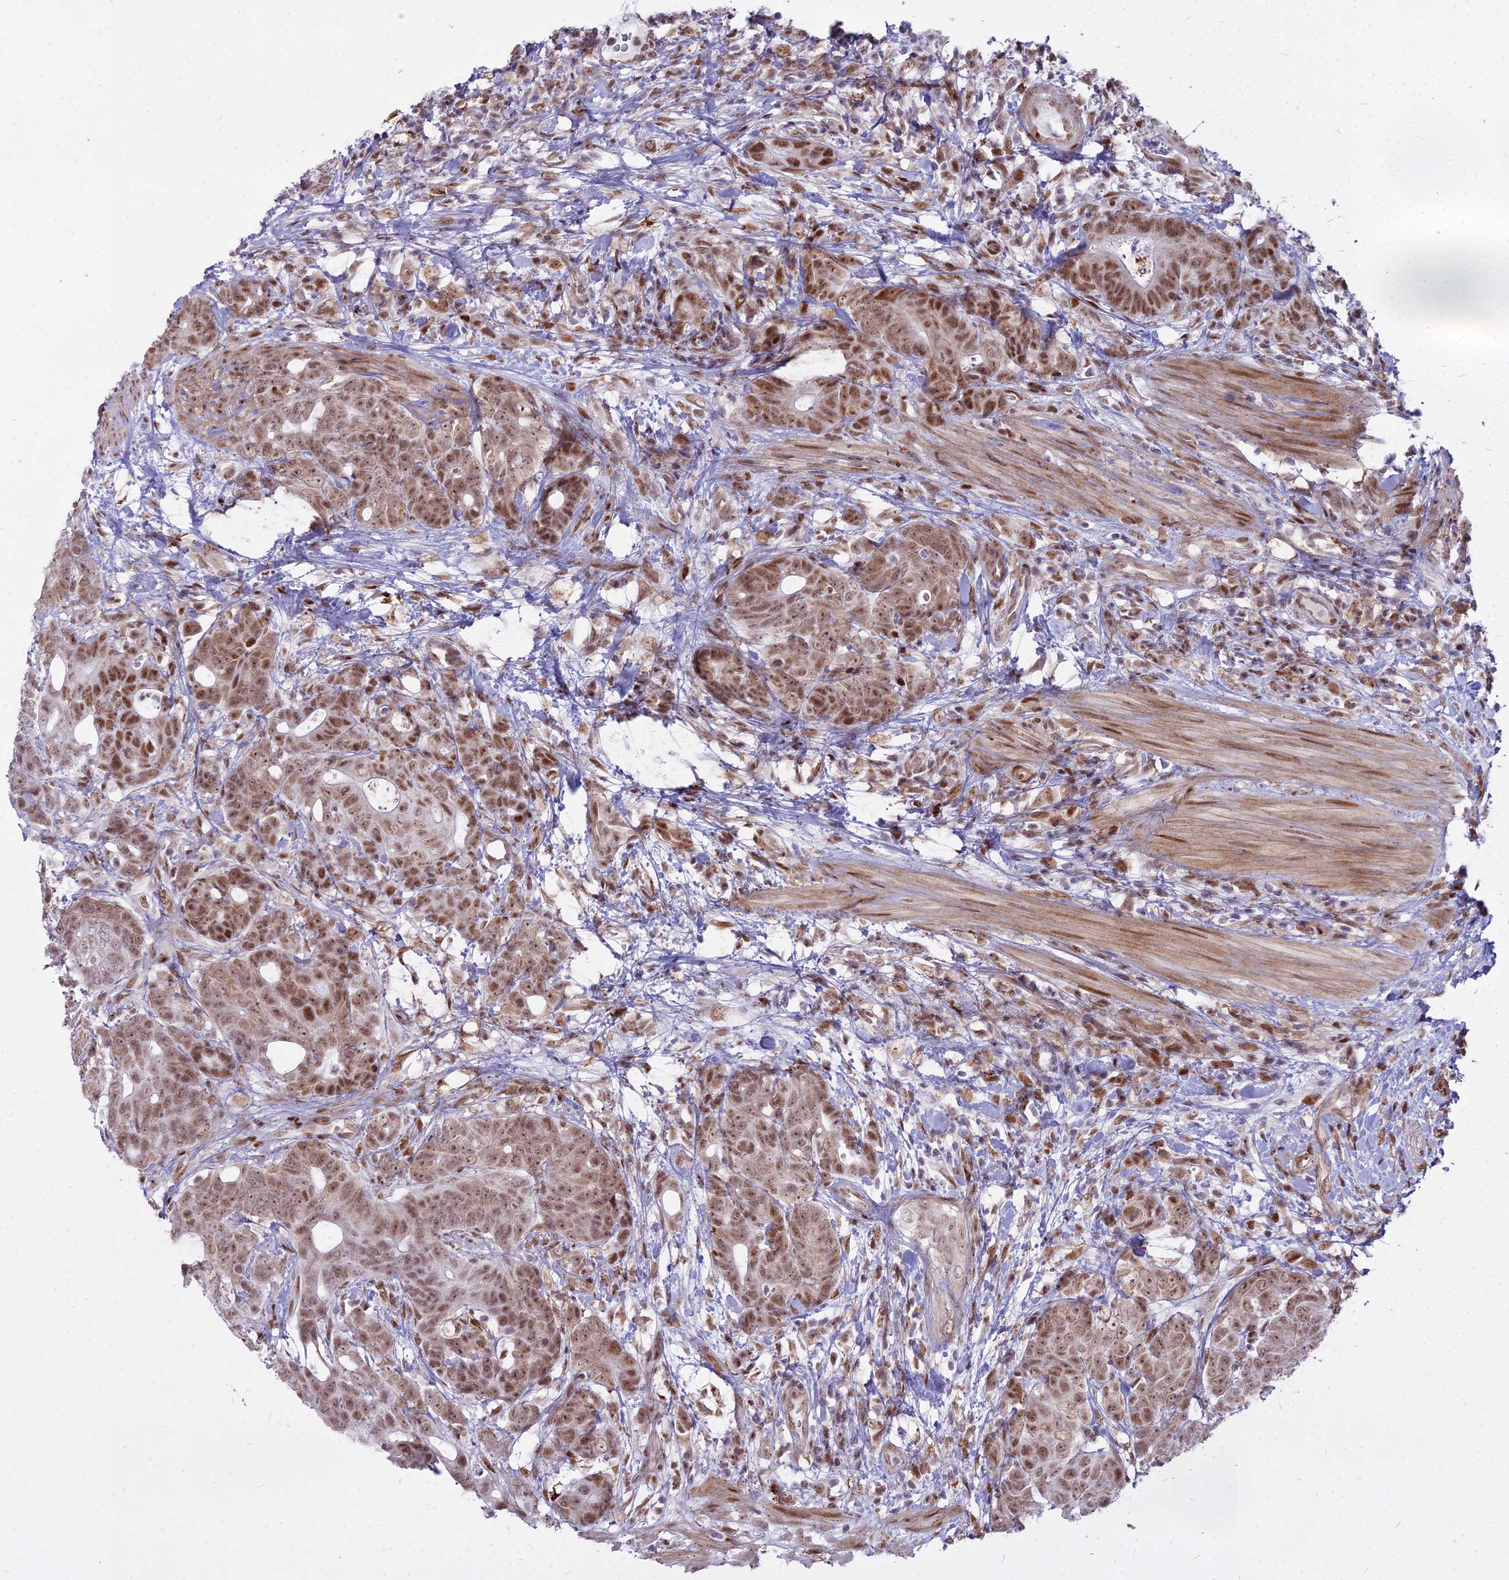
{"staining": {"intensity": "moderate", "quantity": ">75%", "location": "nuclear"}, "tissue": "colorectal cancer", "cell_type": "Tumor cells", "image_type": "cancer", "snomed": [{"axis": "morphology", "description": "Adenocarcinoma, NOS"}, {"axis": "topography", "description": "Colon"}], "caption": "Protein expression analysis of human colorectal cancer (adenocarcinoma) reveals moderate nuclear staining in approximately >75% of tumor cells. The staining was performed using DAB, with brown indicating positive protein expression. Nuclei are stained blue with hematoxylin.", "gene": "ALG10", "patient": {"sex": "female", "age": 82}}